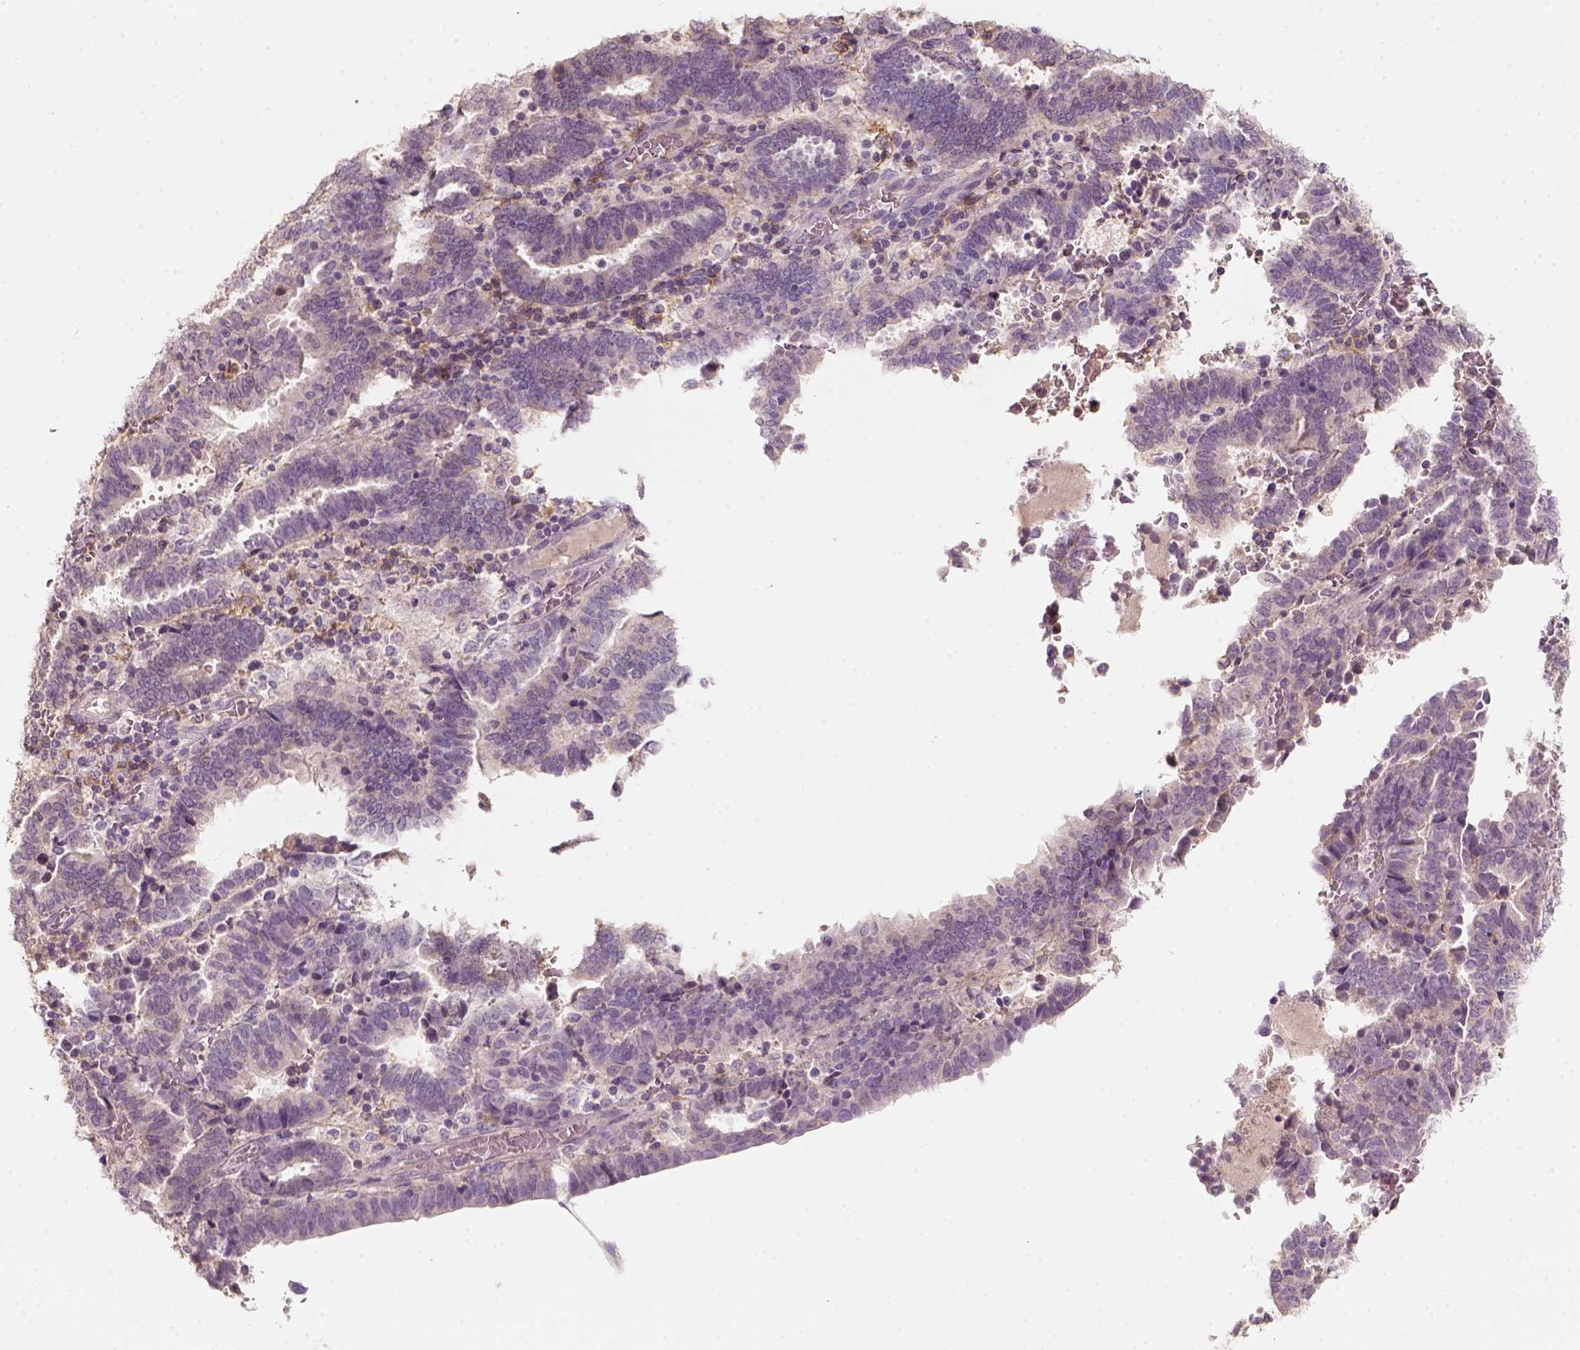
{"staining": {"intensity": "weak", "quantity": "<25%", "location": "cytoplasmic/membranous"}, "tissue": "endometrial cancer", "cell_type": "Tumor cells", "image_type": "cancer", "snomed": [{"axis": "morphology", "description": "Adenocarcinoma, NOS"}, {"axis": "topography", "description": "Uterus"}], "caption": "DAB (3,3'-diaminobenzidine) immunohistochemical staining of endometrial cancer shows no significant staining in tumor cells. Brightfield microscopy of immunohistochemistry (IHC) stained with DAB (brown) and hematoxylin (blue), captured at high magnification.", "gene": "AQP9", "patient": {"sex": "female", "age": 83}}